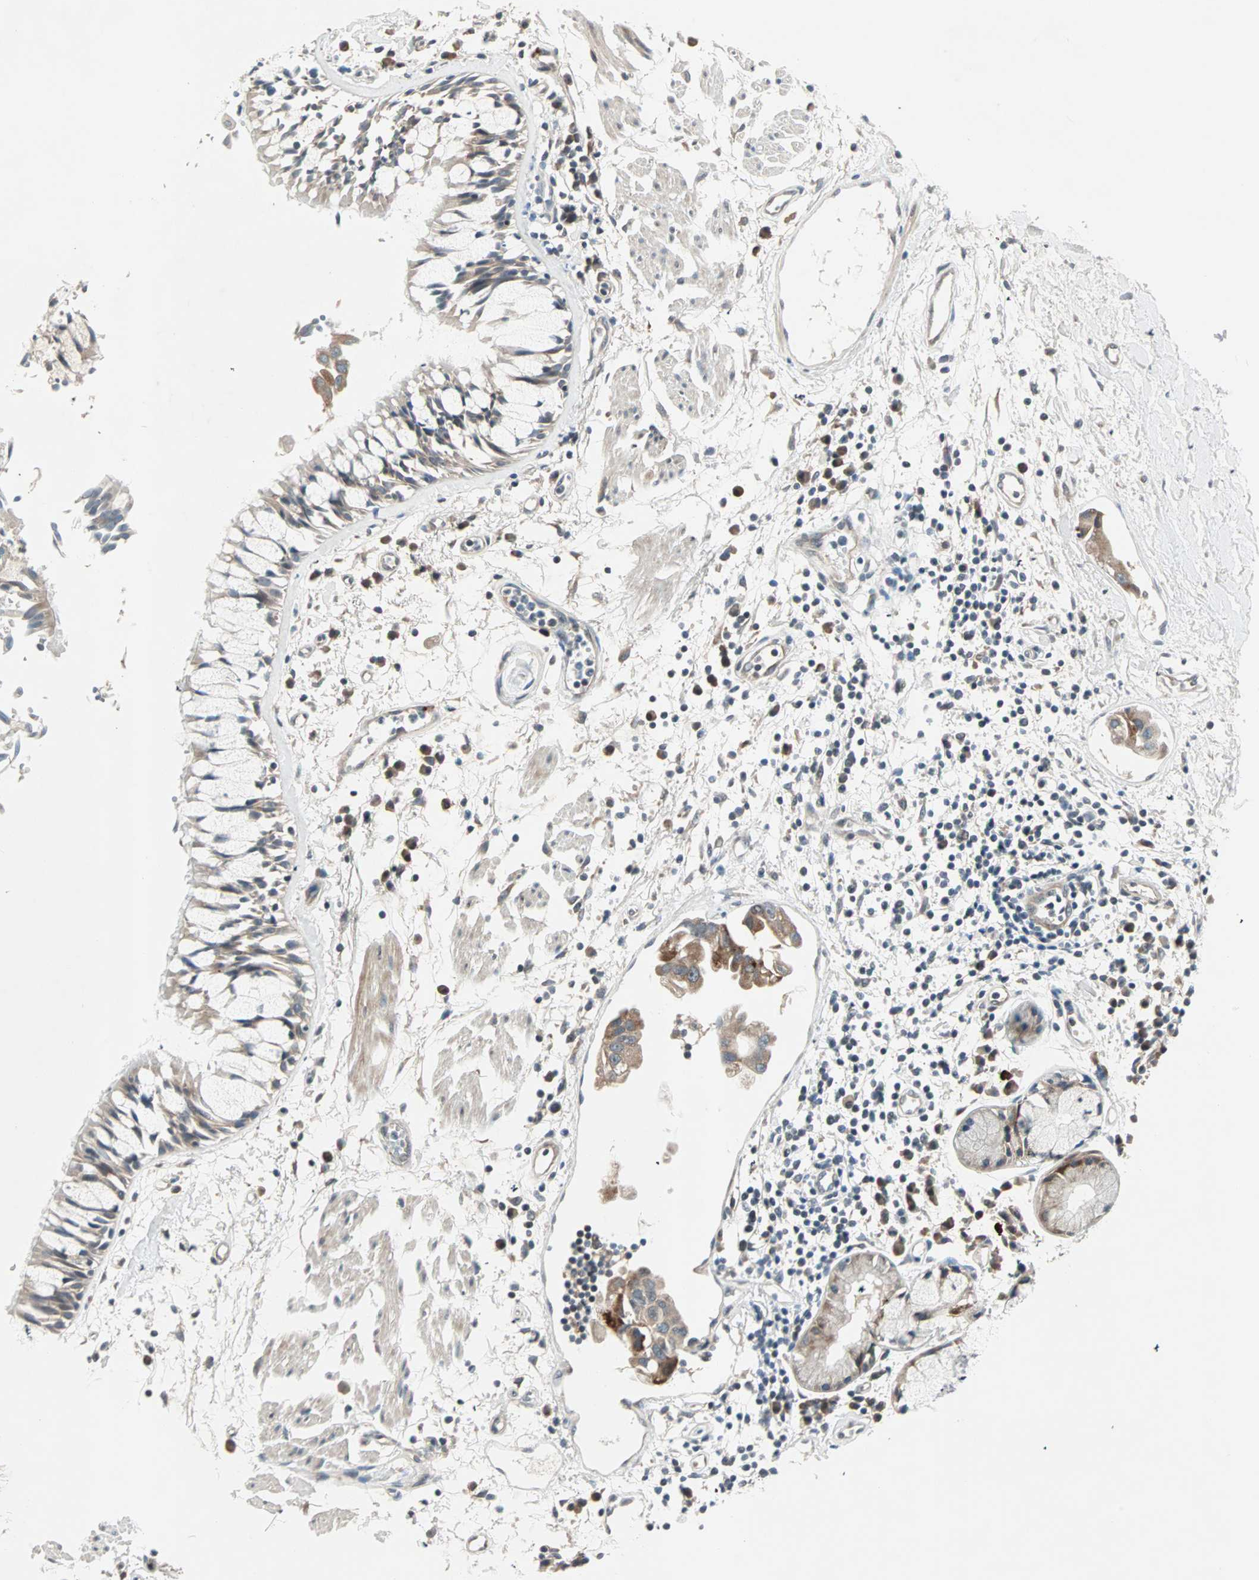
{"staining": {"intensity": "weak", "quantity": "25%-75%", "location": "cytoplasmic/membranous"}, "tissue": "adipose tissue", "cell_type": "Adipocytes", "image_type": "normal", "snomed": [{"axis": "morphology", "description": "Normal tissue, NOS"}, {"axis": "morphology", "description": "Adenocarcinoma, NOS"}, {"axis": "topography", "description": "Cartilage tissue"}, {"axis": "topography", "description": "Bronchus"}, {"axis": "topography", "description": "Lung"}], "caption": "Approximately 25%-75% of adipocytes in benign adipose tissue display weak cytoplasmic/membranous protein positivity as visualized by brown immunohistochemical staining.", "gene": "PGBD1", "patient": {"sex": "female", "age": 67}}